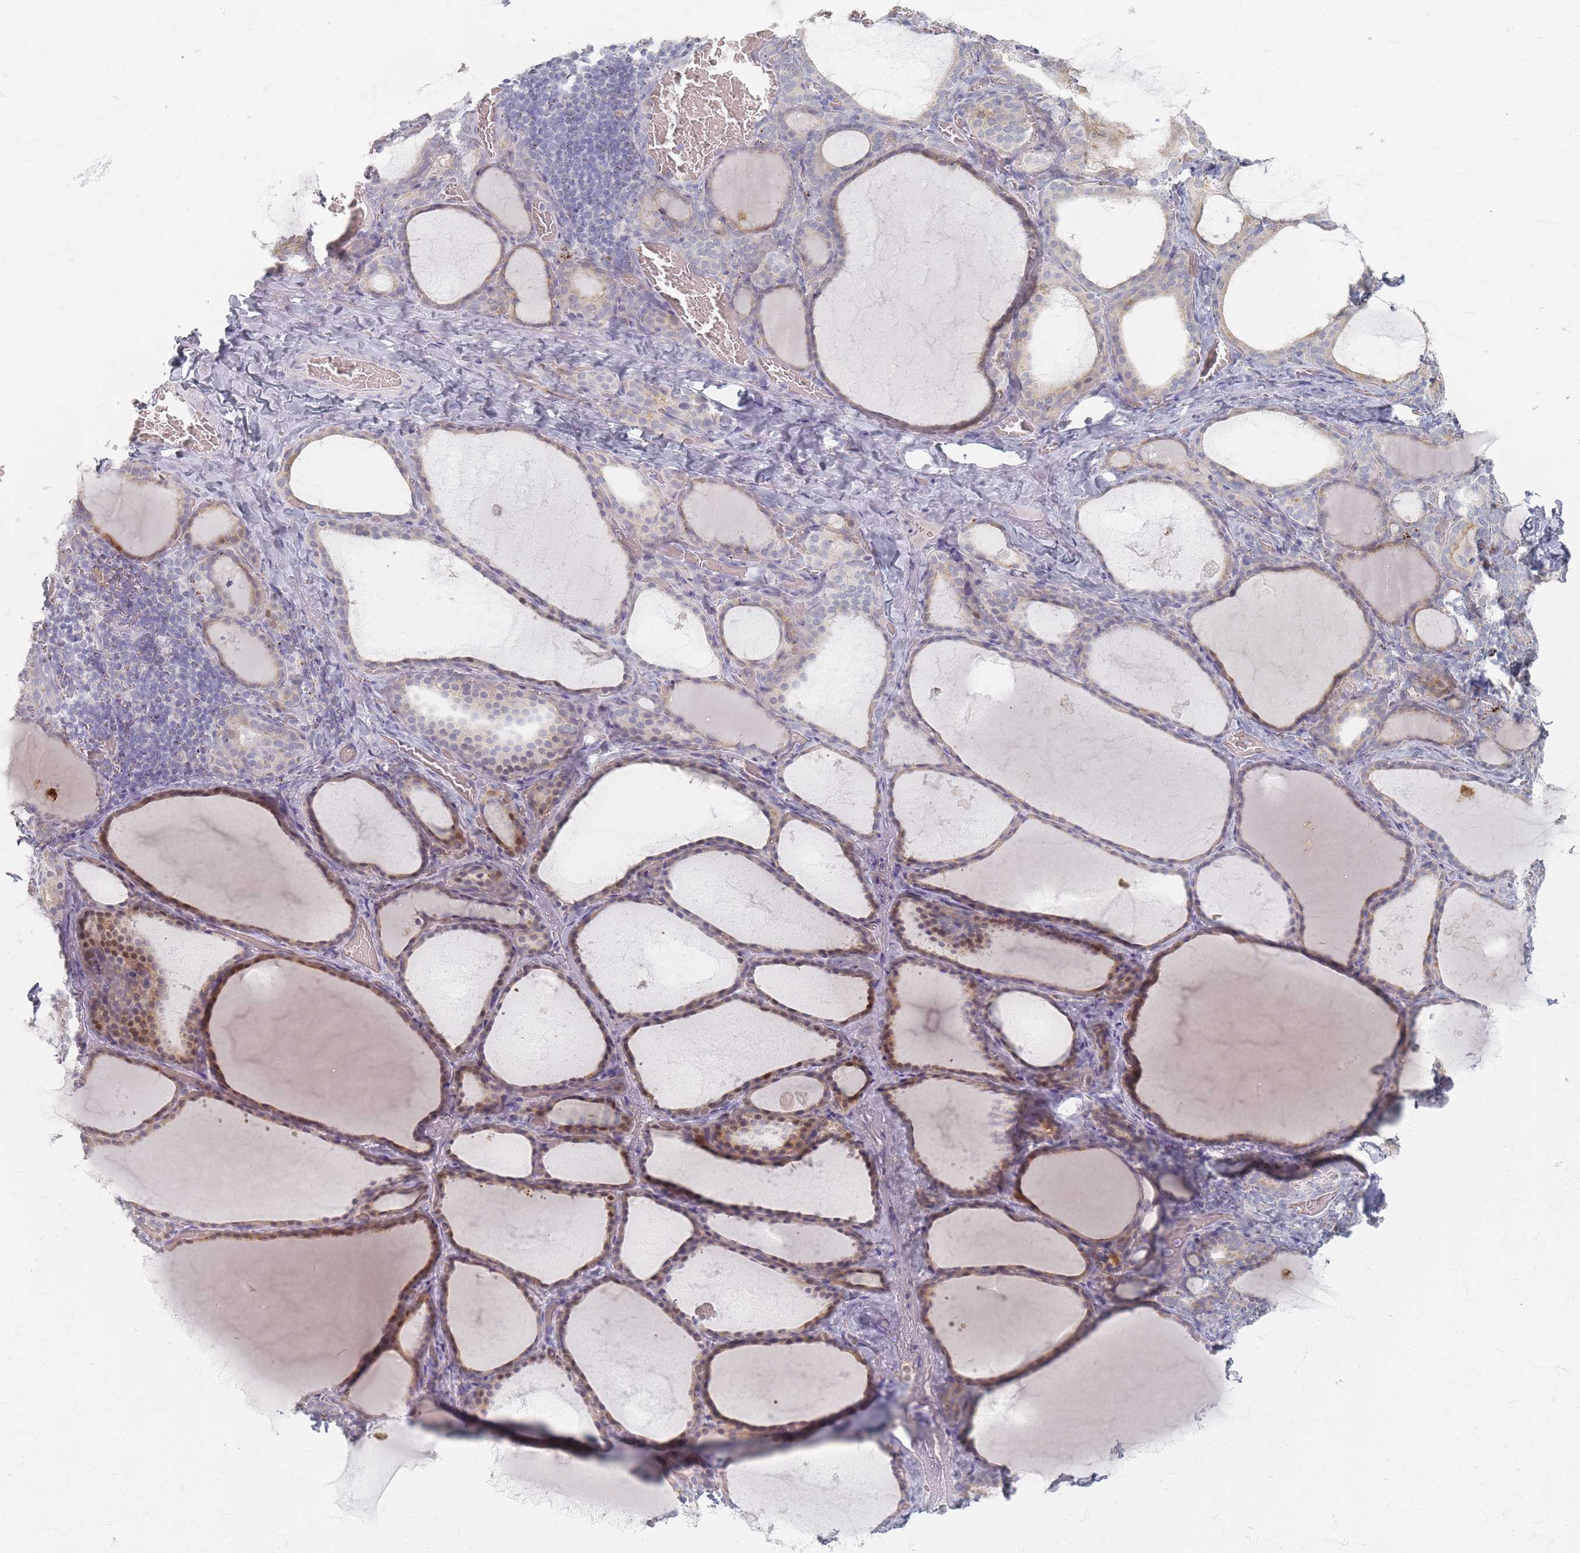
{"staining": {"intensity": "moderate", "quantity": "<25%", "location": "cytoplasmic/membranous"}, "tissue": "thyroid gland", "cell_type": "Glandular cells", "image_type": "normal", "snomed": [{"axis": "morphology", "description": "Normal tissue, NOS"}, {"axis": "topography", "description": "Thyroid gland"}], "caption": "This photomicrograph demonstrates IHC staining of benign human thyroid gland, with low moderate cytoplasmic/membranous positivity in approximately <25% of glandular cells.", "gene": "ENSG00000251357", "patient": {"sex": "female", "age": 39}}